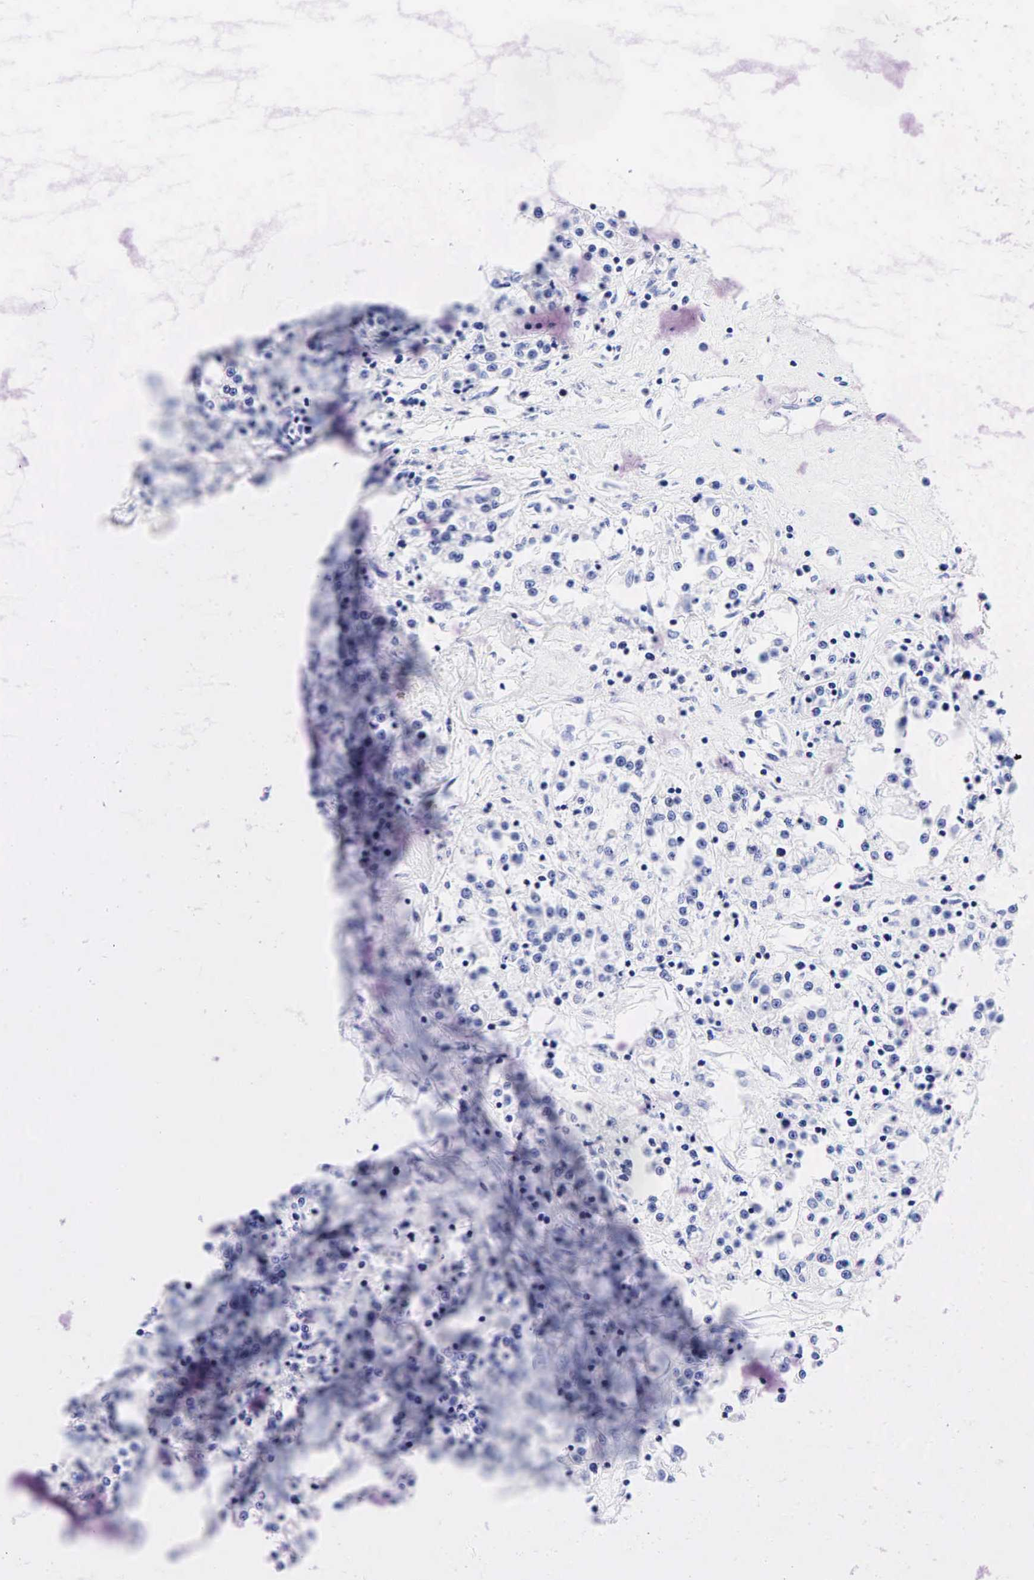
{"staining": {"intensity": "negative", "quantity": "none", "location": "none"}, "tissue": "renal cancer", "cell_type": "Tumor cells", "image_type": "cancer", "snomed": [{"axis": "morphology", "description": "Adenocarcinoma, NOS"}, {"axis": "topography", "description": "Kidney"}], "caption": "High magnification brightfield microscopy of renal cancer (adenocarcinoma) stained with DAB (brown) and counterstained with hematoxylin (blue): tumor cells show no significant staining.", "gene": "ESR1", "patient": {"sex": "female", "age": 76}}